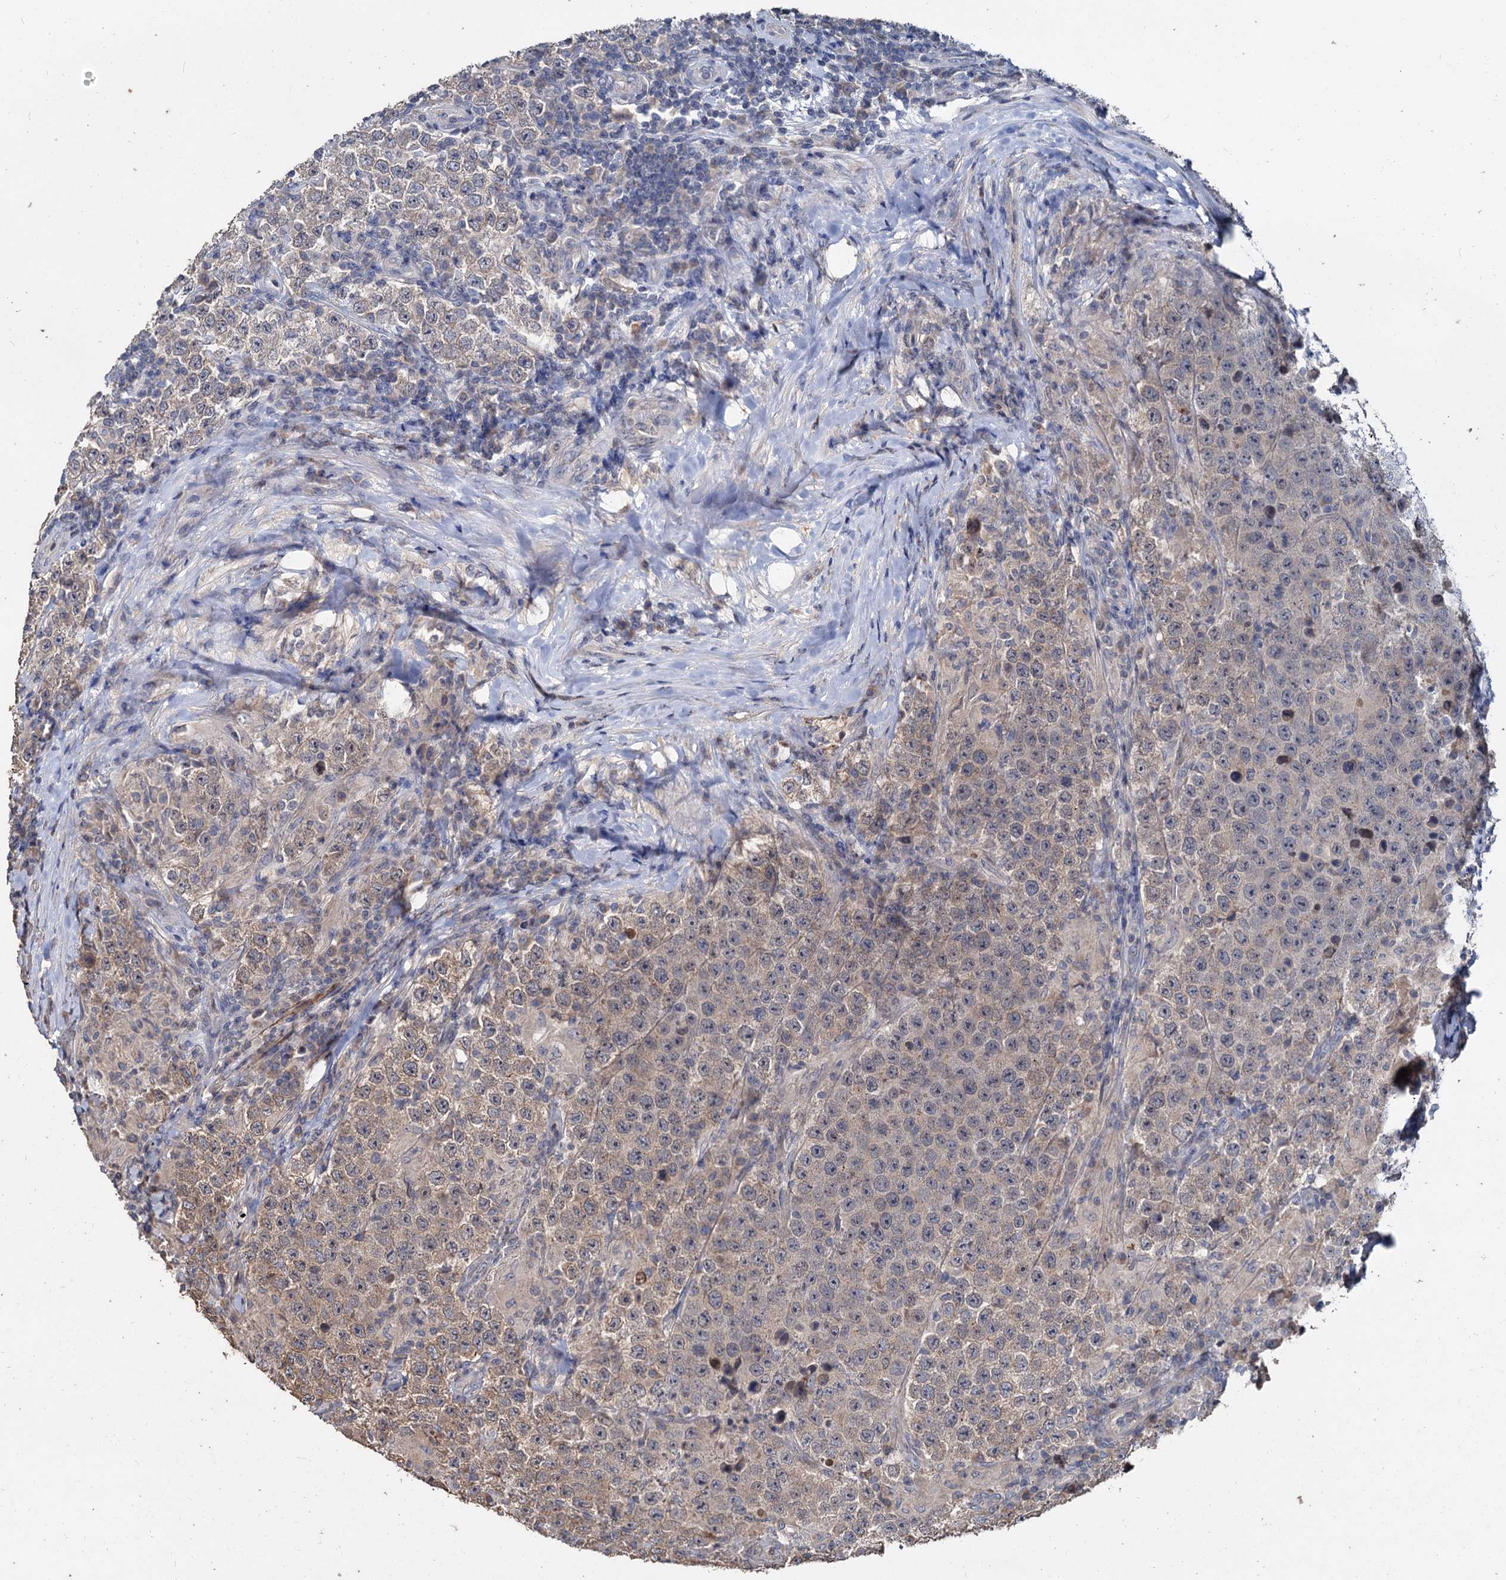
{"staining": {"intensity": "weak", "quantity": "<25%", "location": "cytoplasmic/membranous"}, "tissue": "testis cancer", "cell_type": "Tumor cells", "image_type": "cancer", "snomed": [{"axis": "morphology", "description": "Normal tissue, NOS"}, {"axis": "morphology", "description": "Urothelial carcinoma, High grade"}, {"axis": "morphology", "description": "Seminoma, NOS"}, {"axis": "morphology", "description": "Carcinoma, Embryonal, NOS"}, {"axis": "topography", "description": "Urinary bladder"}, {"axis": "topography", "description": "Testis"}], "caption": "The micrograph reveals no significant staining in tumor cells of testis cancer (urothelial carcinoma (high-grade)).", "gene": "DEPDC4", "patient": {"sex": "male", "age": 41}}